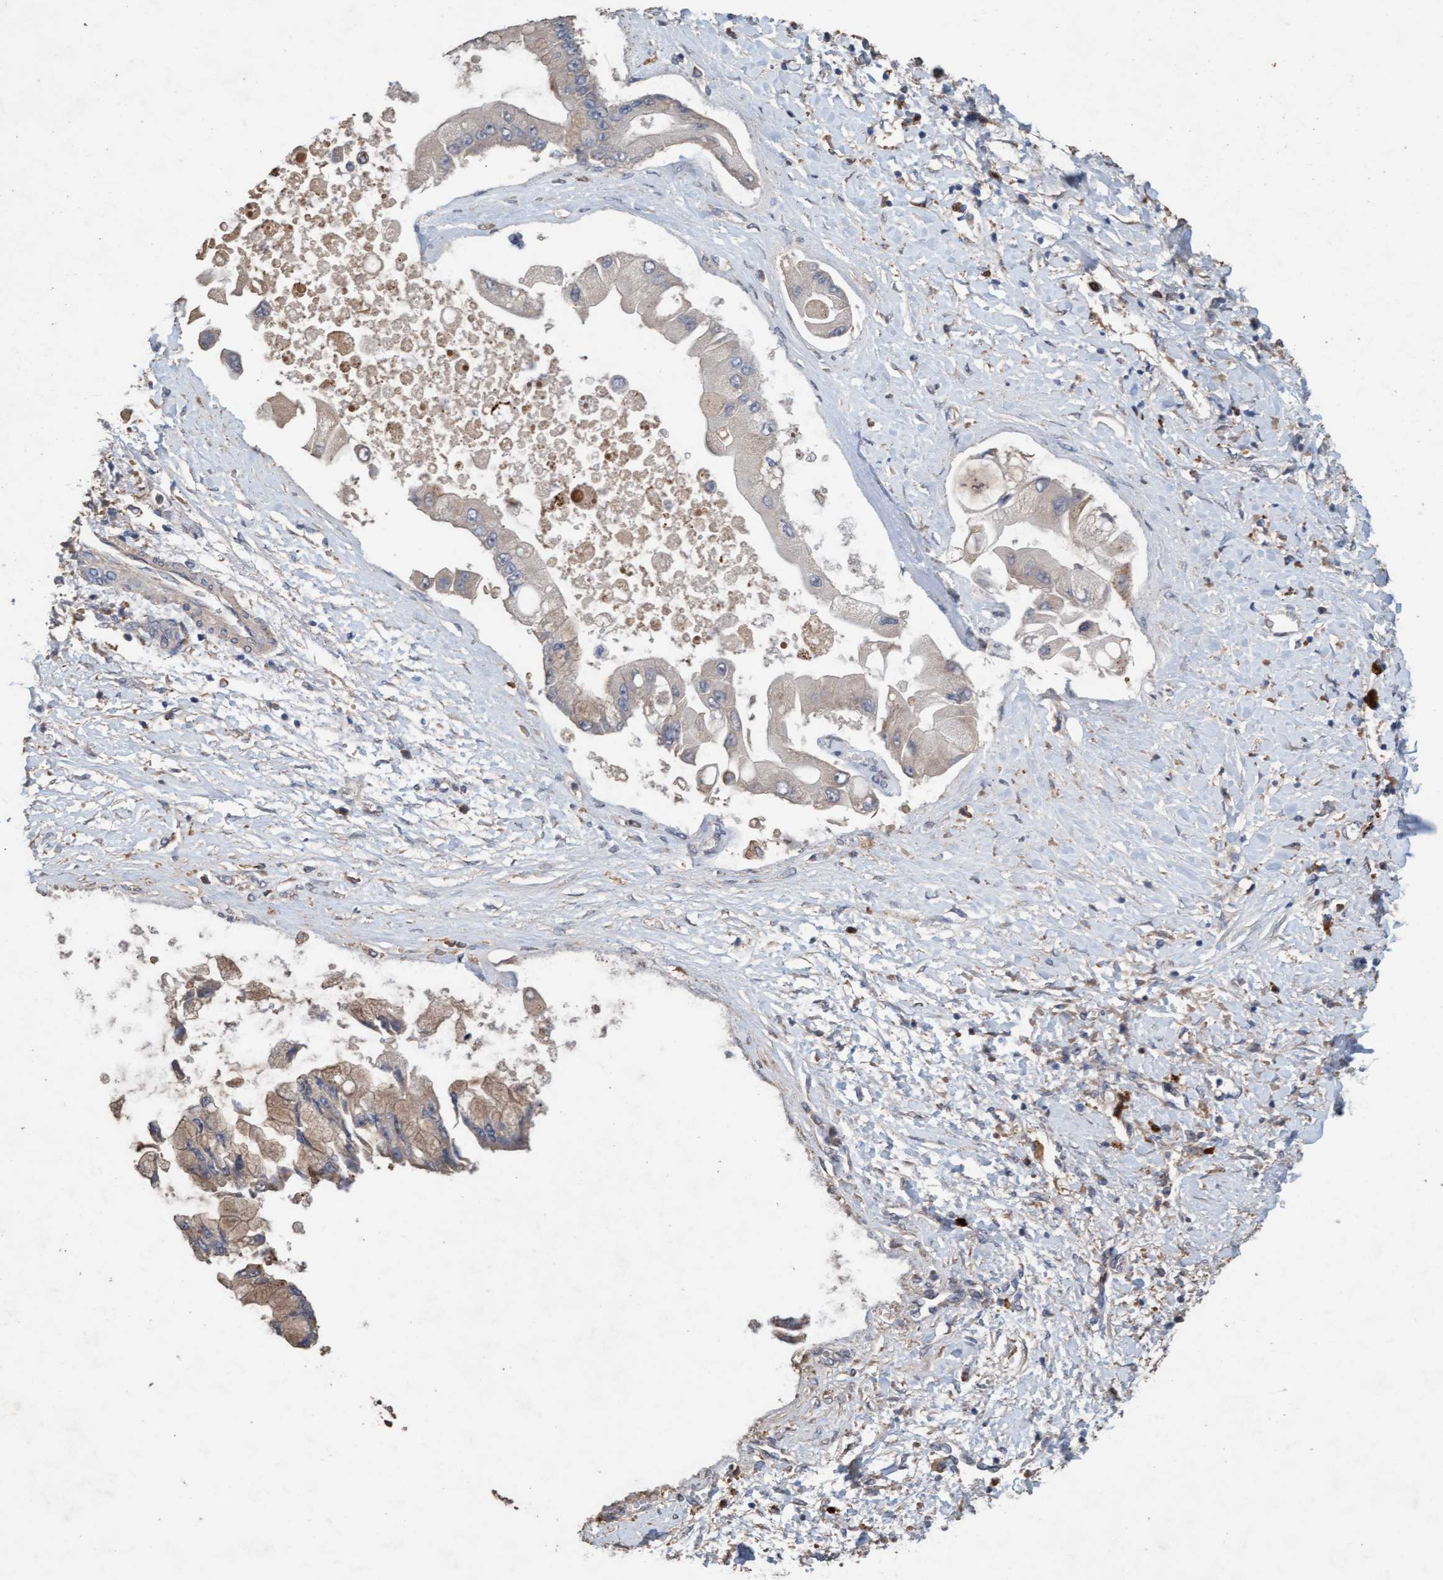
{"staining": {"intensity": "negative", "quantity": "none", "location": "none"}, "tissue": "liver cancer", "cell_type": "Tumor cells", "image_type": "cancer", "snomed": [{"axis": "morphology", "description": "Cholangiocarcinoma"}, {"axis": "topography", "description": "Liver"}], "caption": "The photomicrograph shows no staining of tumor cells in liver cholangiocarcinoma.", "gene": "LONRF1", "patient": {"sex": "male", "age": 50}}